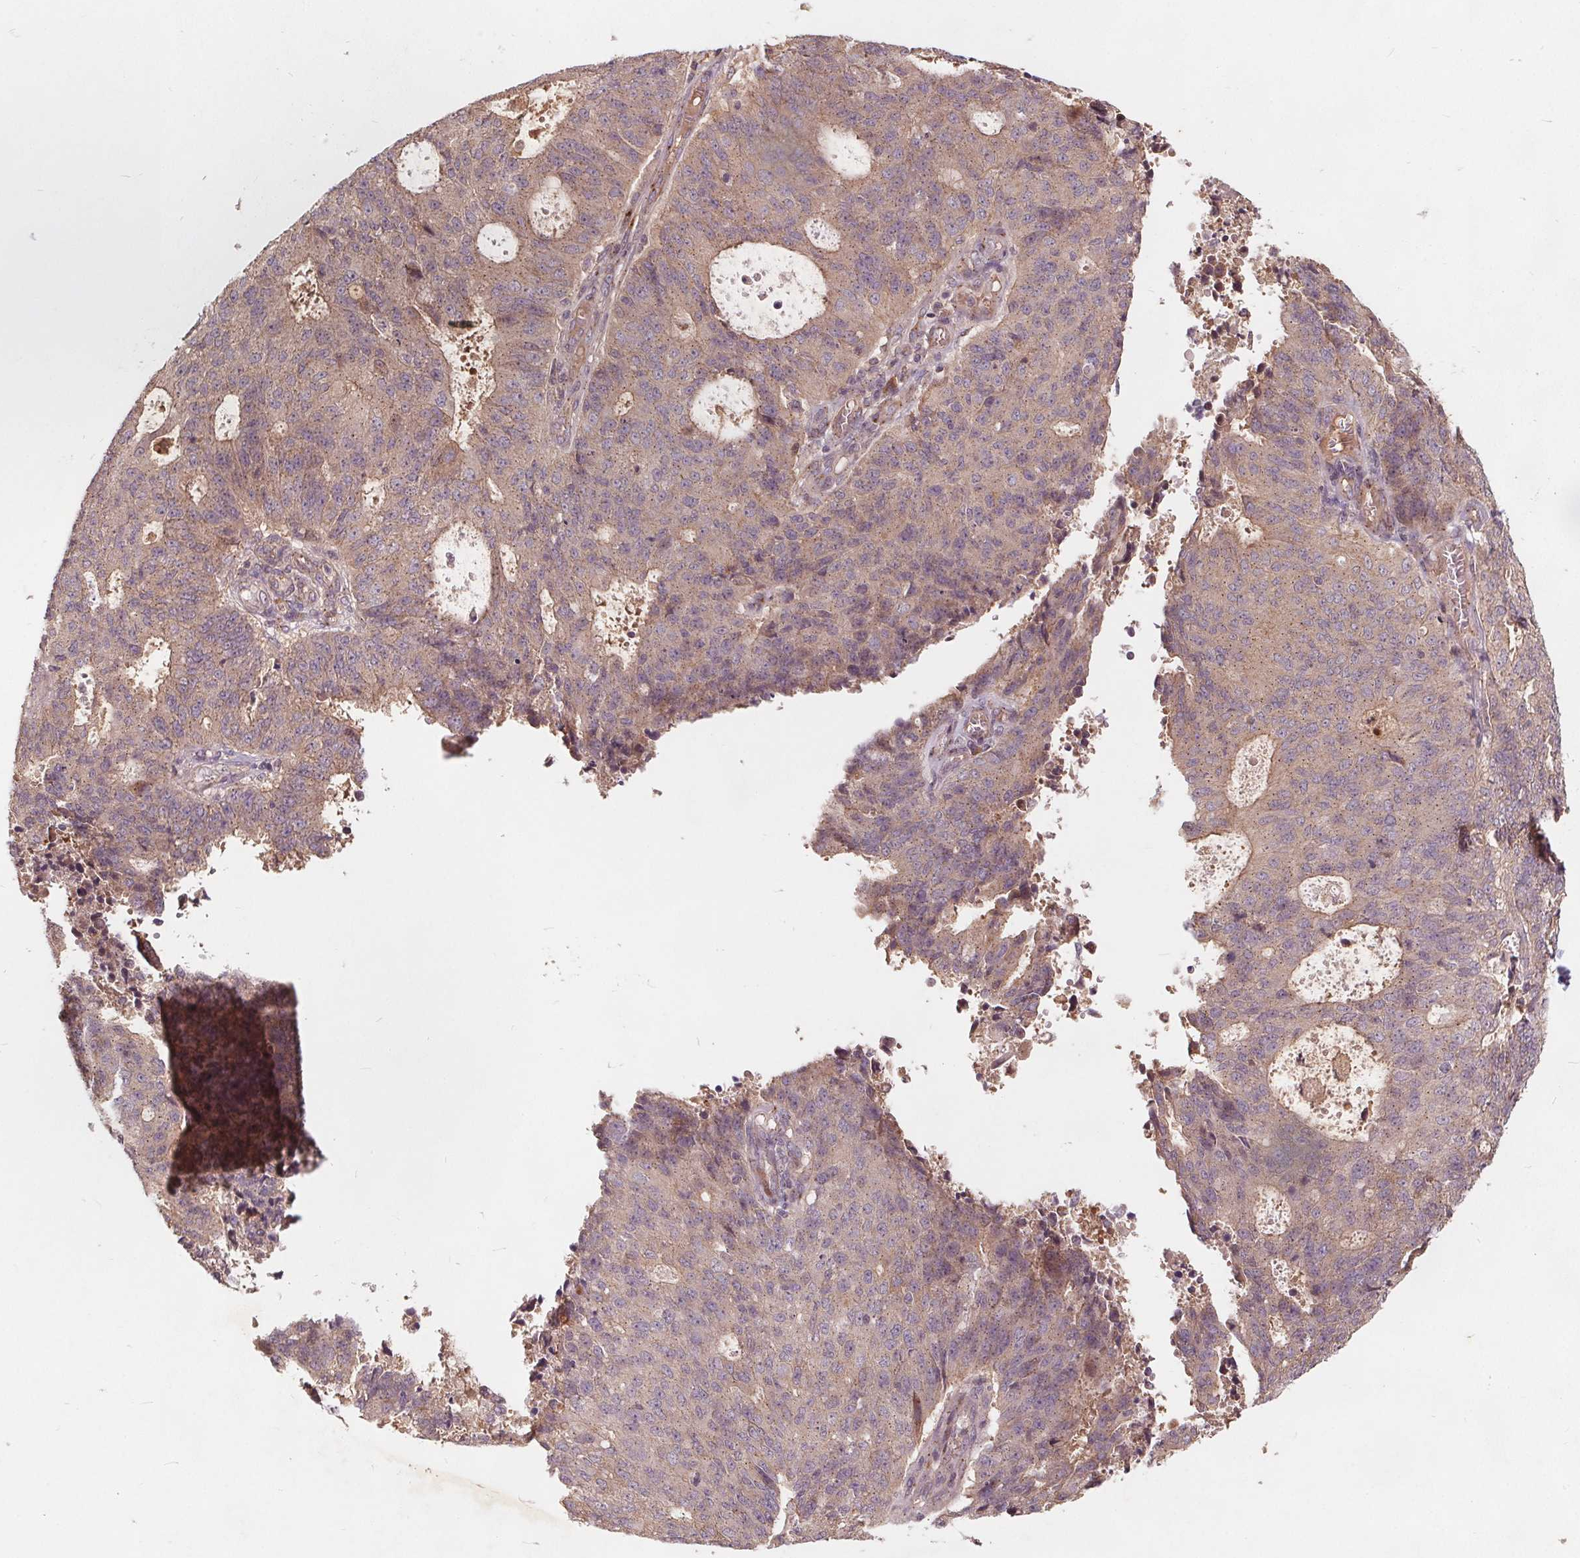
{"staining": {"intensity": "weak", "quantity": "25%-75%", "location": "cytoplasmic/membranous"}, "tissue": "endometrial cancer", "cell_type": "Tumor cells", "image_type": "cancer", "snomed": [{"axis": "morphology", "description": "Adenocarcinoma, NOS"}, {"axis": "topography", "description": "Endometrium"}], "caption": "Human endometrial cancer (adenocarcinoma) stained with a protein marker shows weak staining in tumor cells.", "gene": "CSNK1G2", "patient": {"sex": "female", "age": 82}}